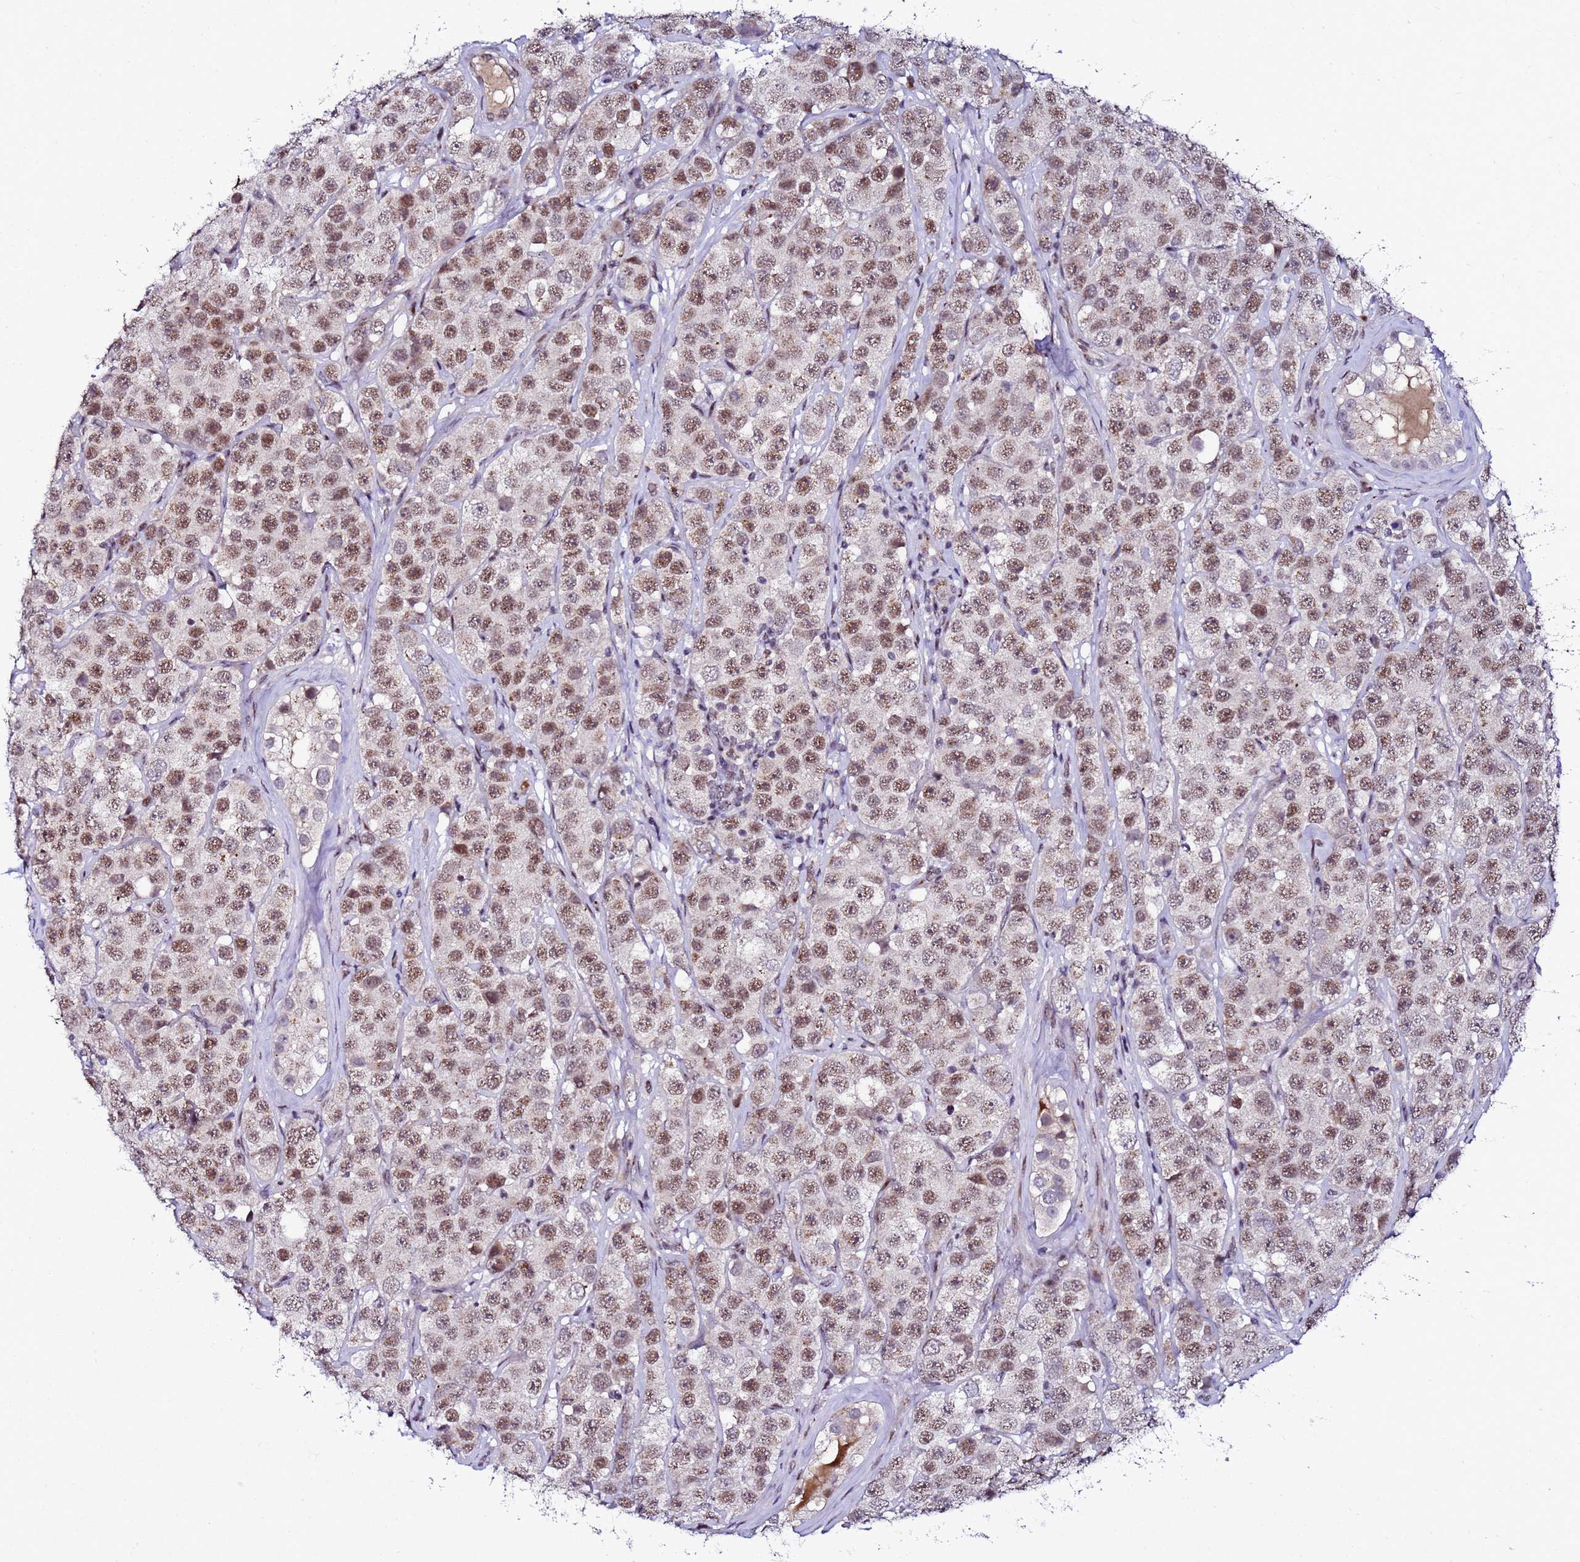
{"staining": {"intensity": "moderate", "quantity": "25%-75%", "location": "nuclear"}, "tissue": "testis cancer", "cell_type": "Tumor cells", "image_type": "cancer", "snomed": [{"axis": "morphology", "description": "Seminoma, NOS"}, {"axis": "topography", "description": "Testis"}], "caption": "Immunohistochemical staining of human testis cancer demonstrates medium levels of moderate nuclear staining in approximately 25%-75% of tumor cells.", "gene": "C19orf47", "patient": {"sex": "male", "age": 28}}